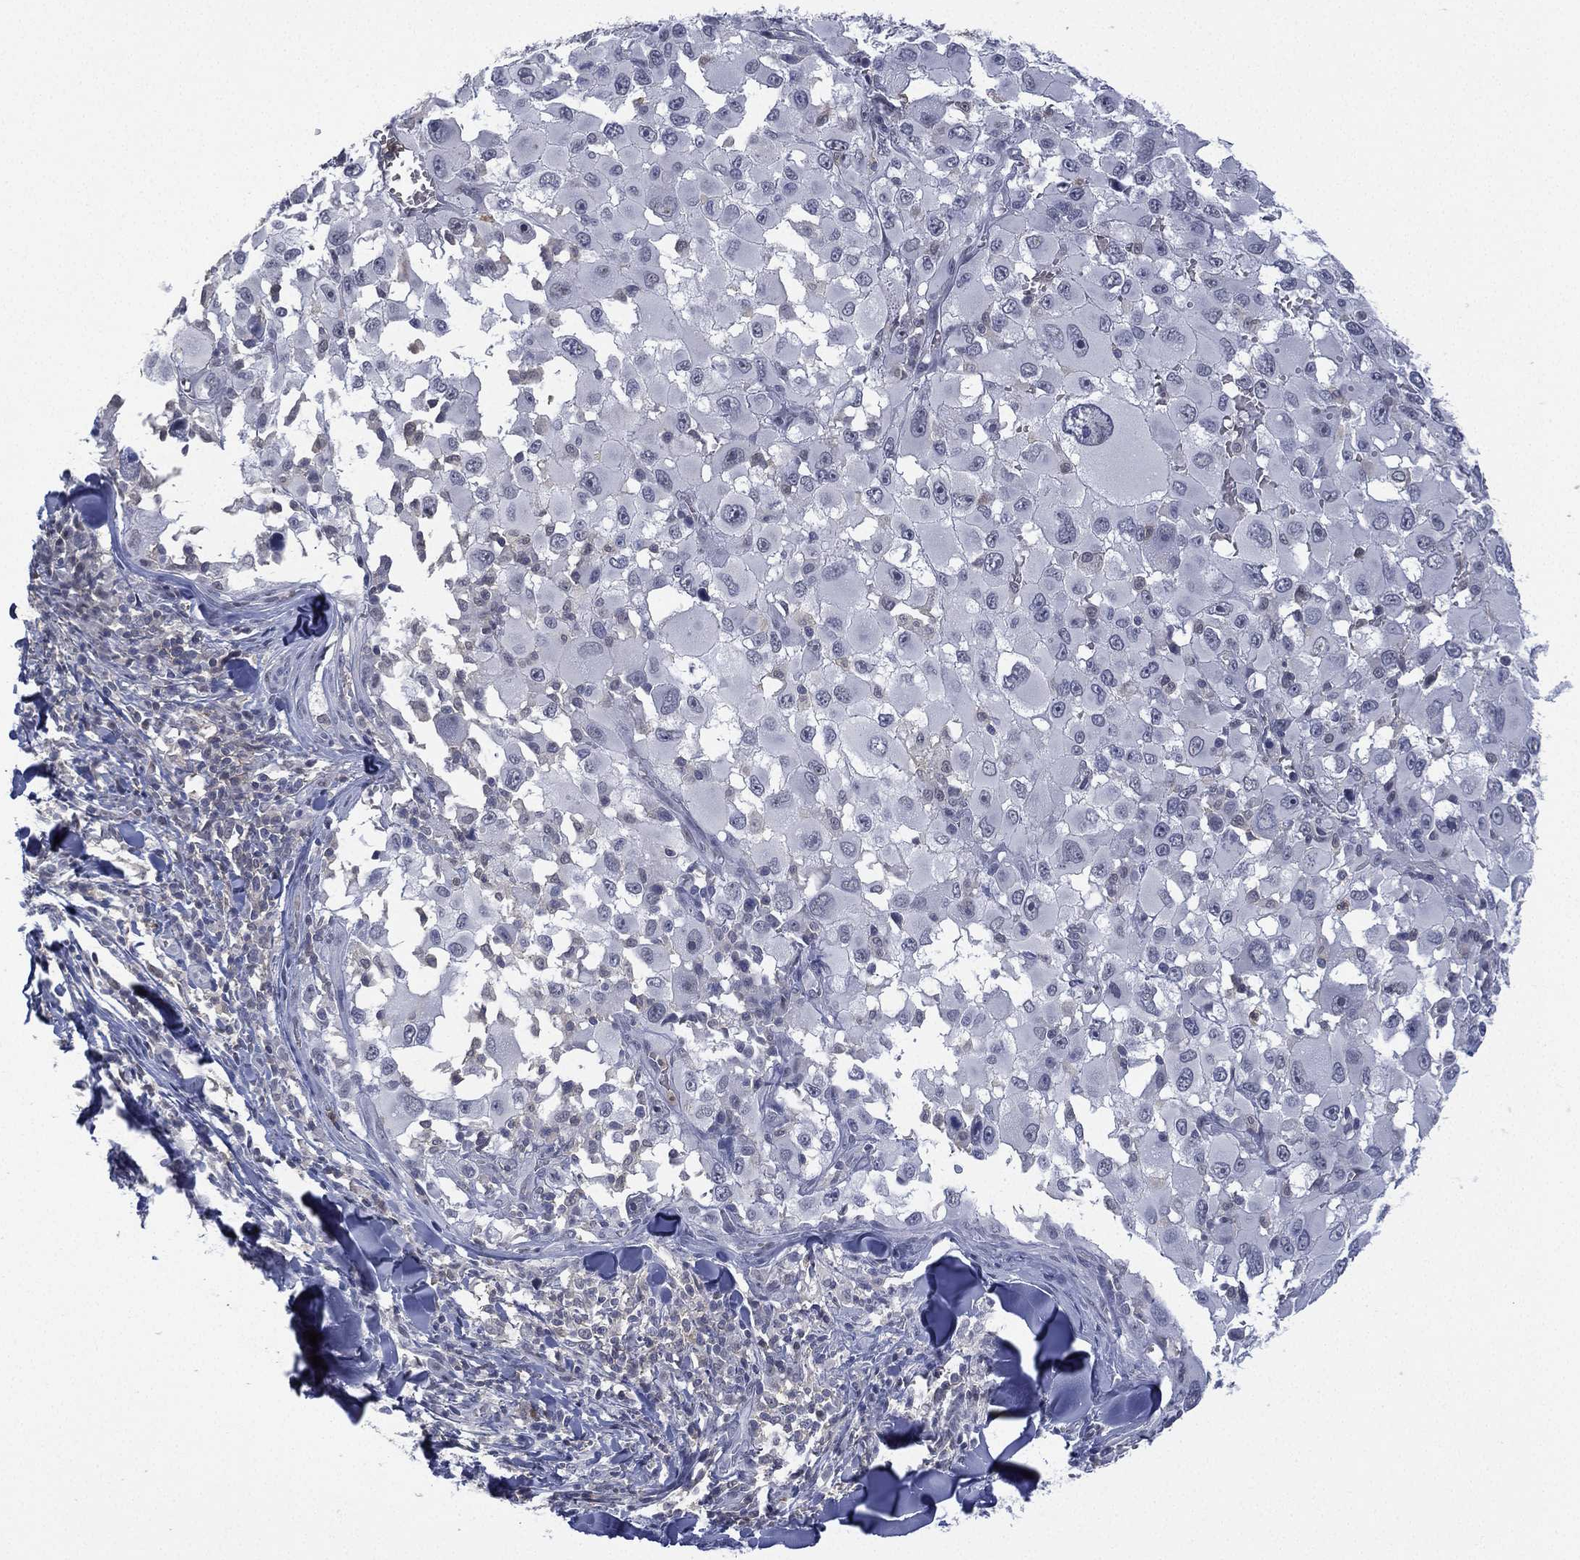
{"staining": {"intensity": "negative", "quantity": "none", "location": "none"}, "tissue": "melanoma", "cell_type": "Tumor cells", "image_type": "cancer", "snomed": [{"axis": "morphology", "description": "Malignant melanoma, Metastatic site"}, {"axis": "topography", "description": "Lymph node"}], "caption": "Tumor cells show no significant positivity in melanoma.", "gene": "ZNF711", "patient": {"sex": "male", "age": 50}}